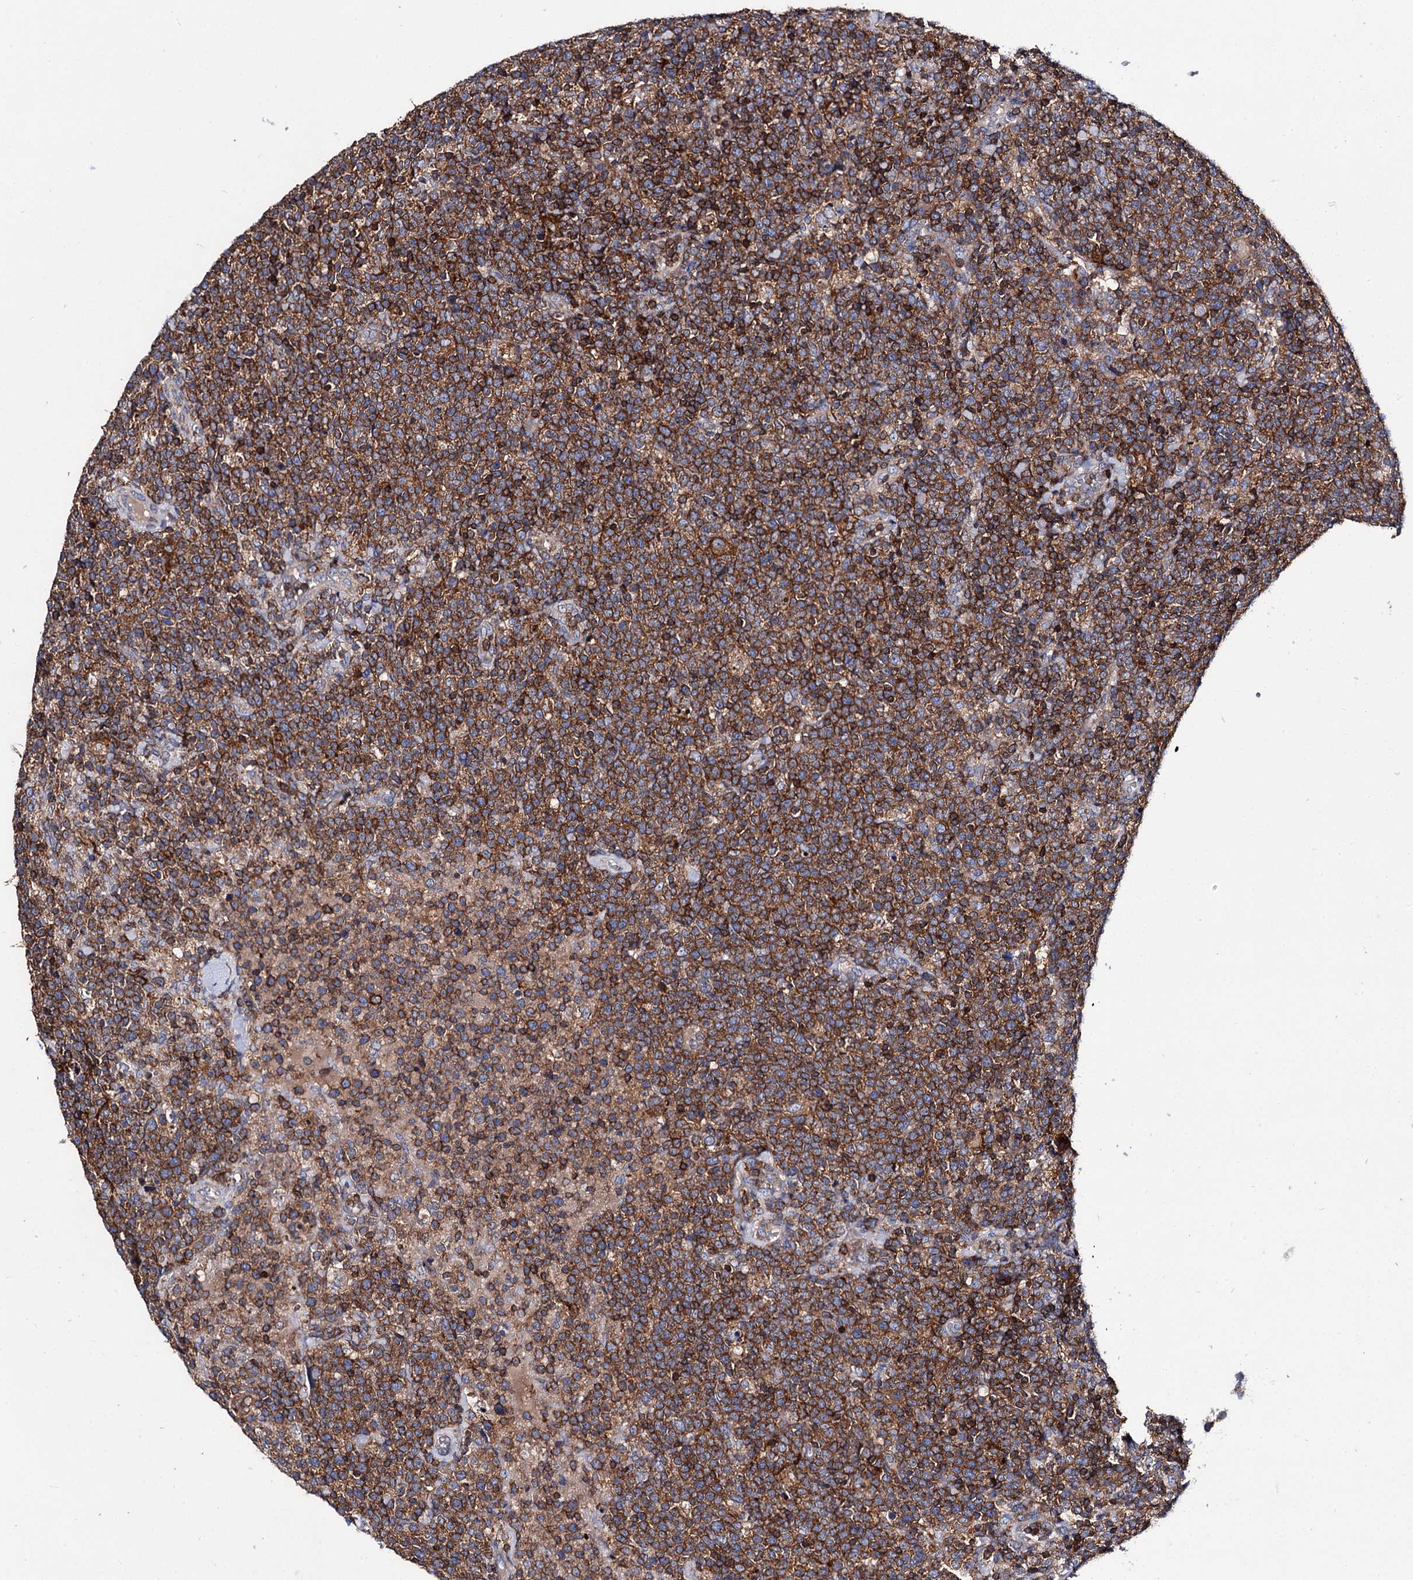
{"staining": {"intensity": "strong", "quantity": ">75%", "location": "cytoplasmic/membranous"}, "tissue": "lymphoma", "cell_type": "Tumor cells", "image_type": "cancer", "snomed": [{"axis": "morphology", "description": "Malignant lymphoma, non-Hodgkin's type, High grade"}, {"axis": "topography", "description": "Lymph node"}], "caption": "DAB (3,3'-diaminobenzidine) immunohistochemical staining of human lymphoma shows strong cytoplasmic/membranous protein staining in about >75% of tumor cells.", "gene": "UBASH3B", "patient": {"sex": "male", "age": 61}}